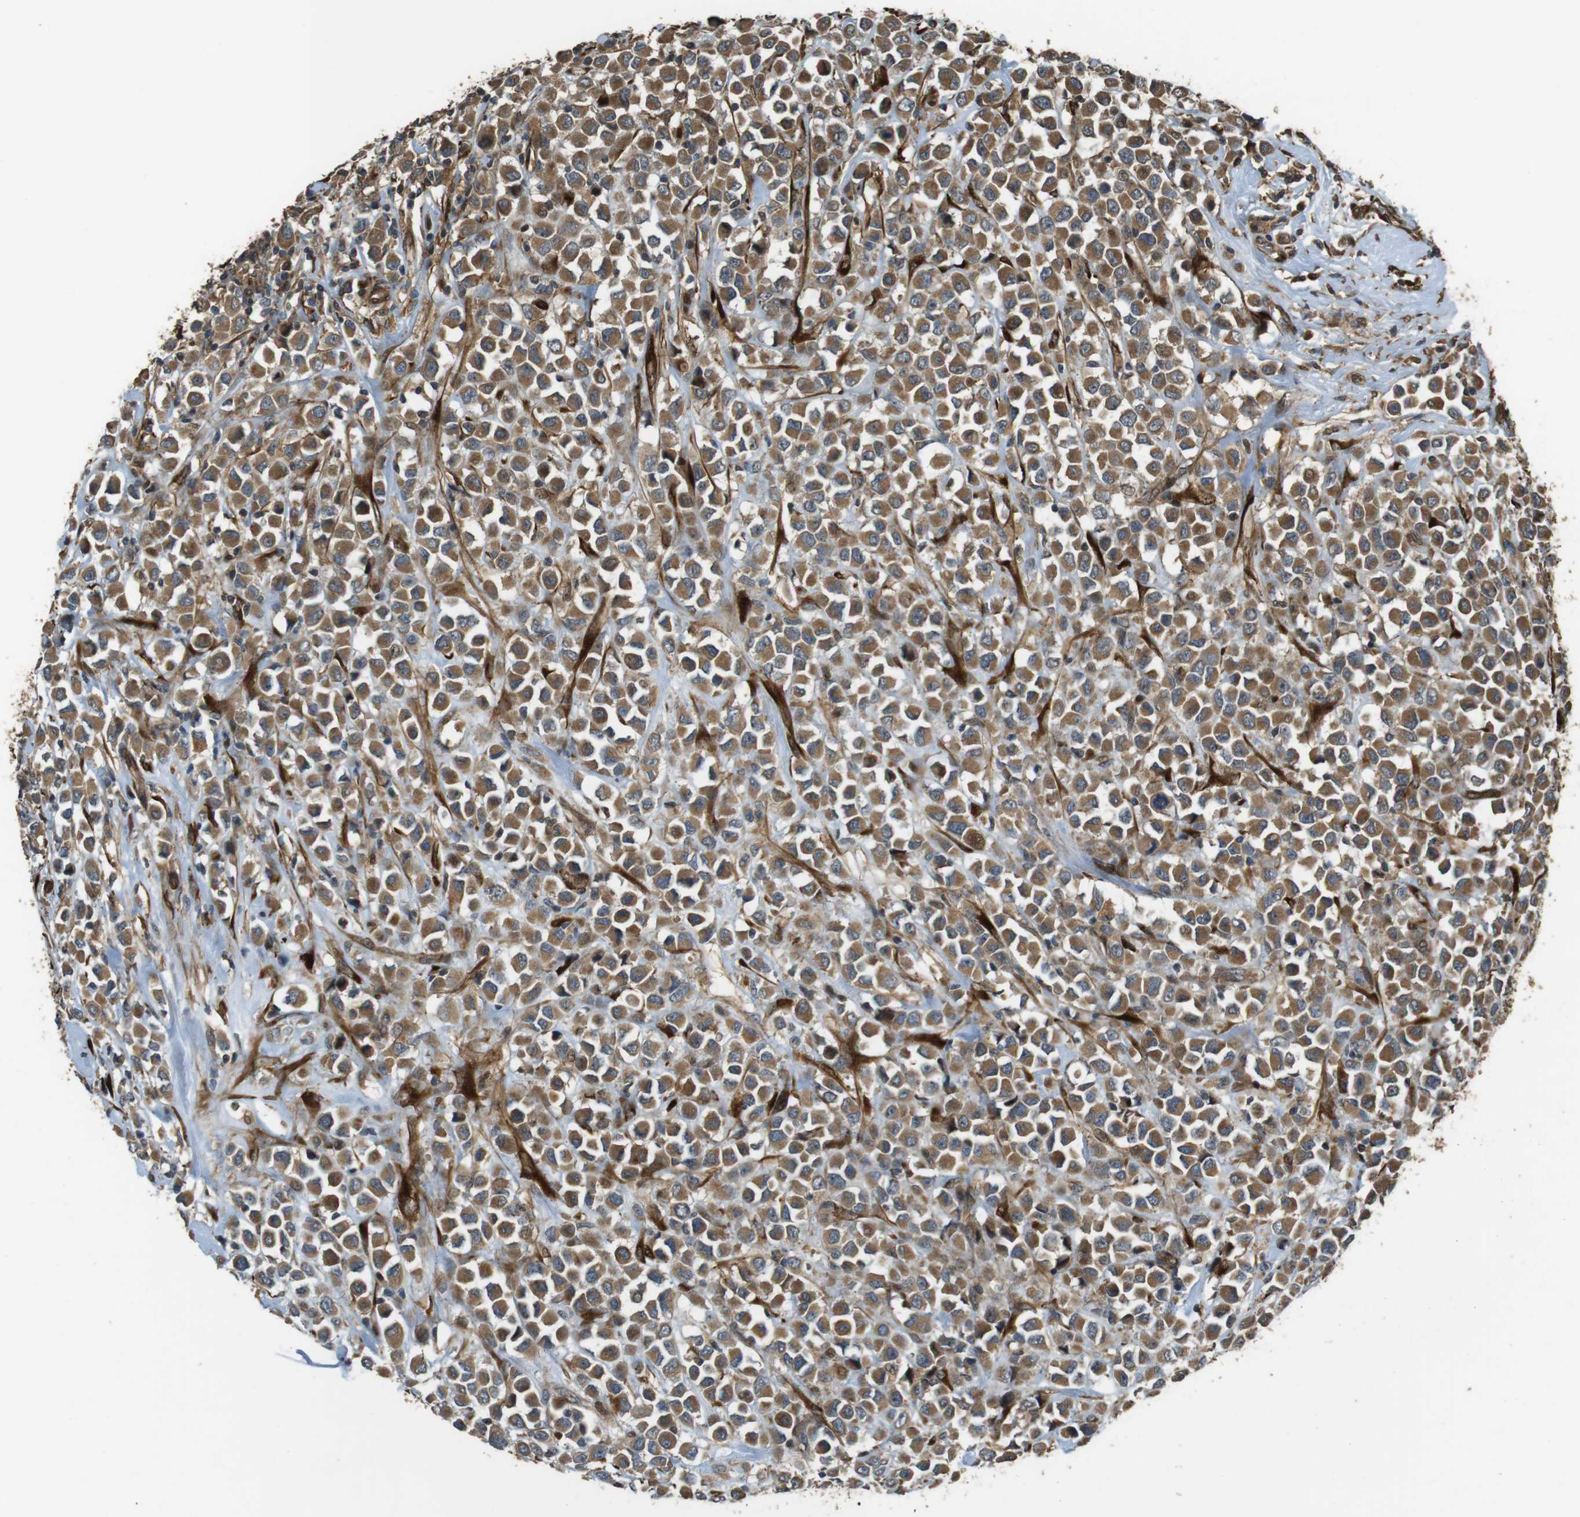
{"staining": {"intensity": "moderate", "quantity": ">75%", "location": "cytoplasmic/membranous"}, "tissue": "breast cancer", "cell_type": "Tumor cells", "image_type": "cancer", "snomed": [{"axis": "morphology", "description": "Duct carcinoma"}, {"axis": "topography", "description": "Breast"}], "caption": "Human breast cancer stained for a protein (brown) demonstrates moderate cytoplasmic/membranous positive positivity in about >75% of tumor cells.", "gene": "MSRB3", "patient": {"sex": "female", "age": 61}}